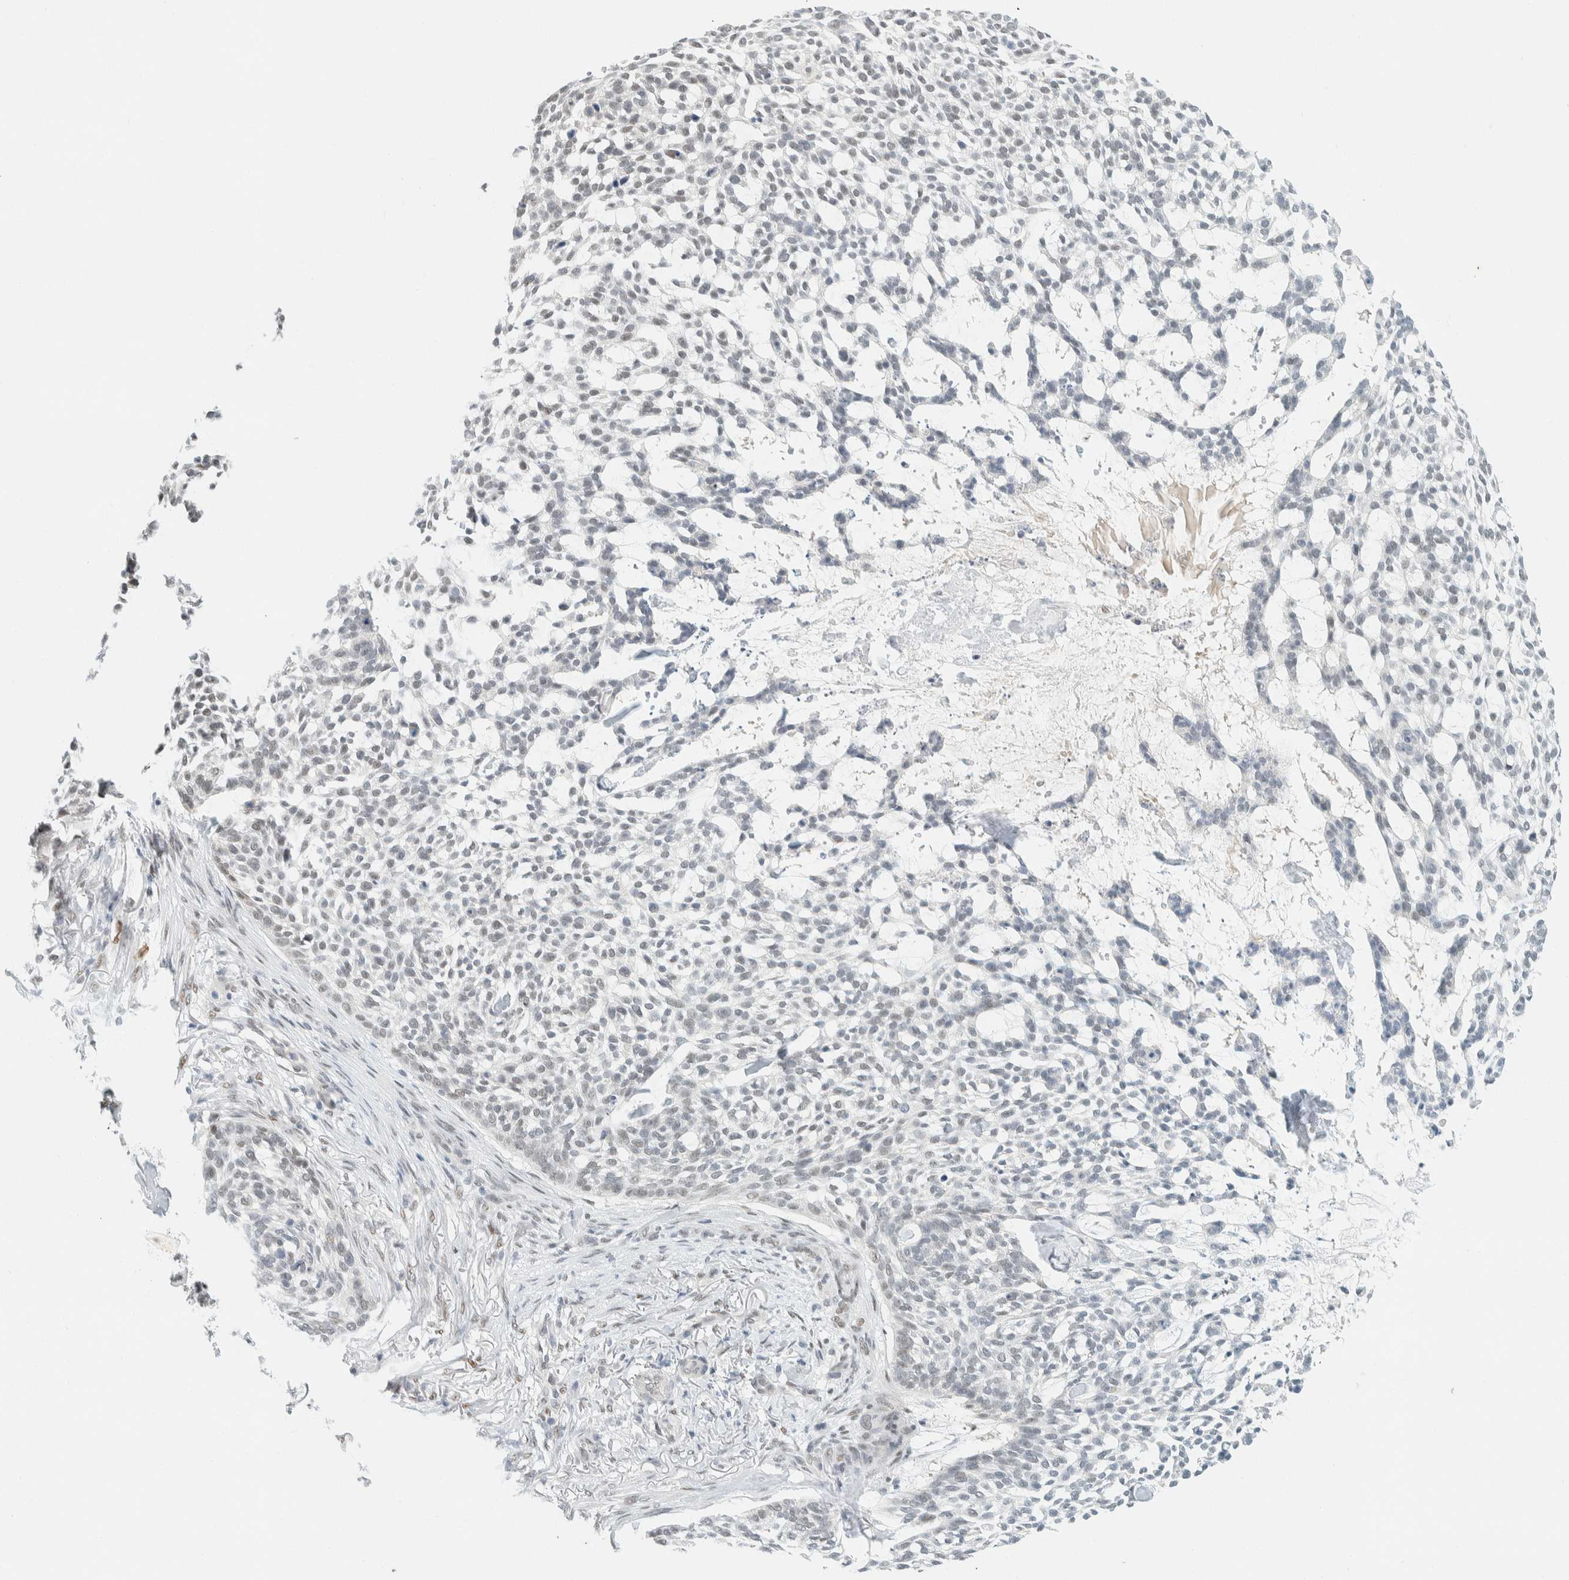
{"staining": {"intensity": "negative", "quantity": "none", "location": "none"}, "tissue": "skin cancer", "cell_type": "Tumor cells", "image_type": "cancer", "snomed": [{"axis": "morphology", "description": "Basal cell carcinoma"}, {"axis": "topography", "description": "Skin"}], "caption": "A photomicrograph of human skin cancer (basal cell carcinoma) is negative for staining in tumor cells.", "gene": "ZNF683", "patient": {"sex": "female", "age": 64}}